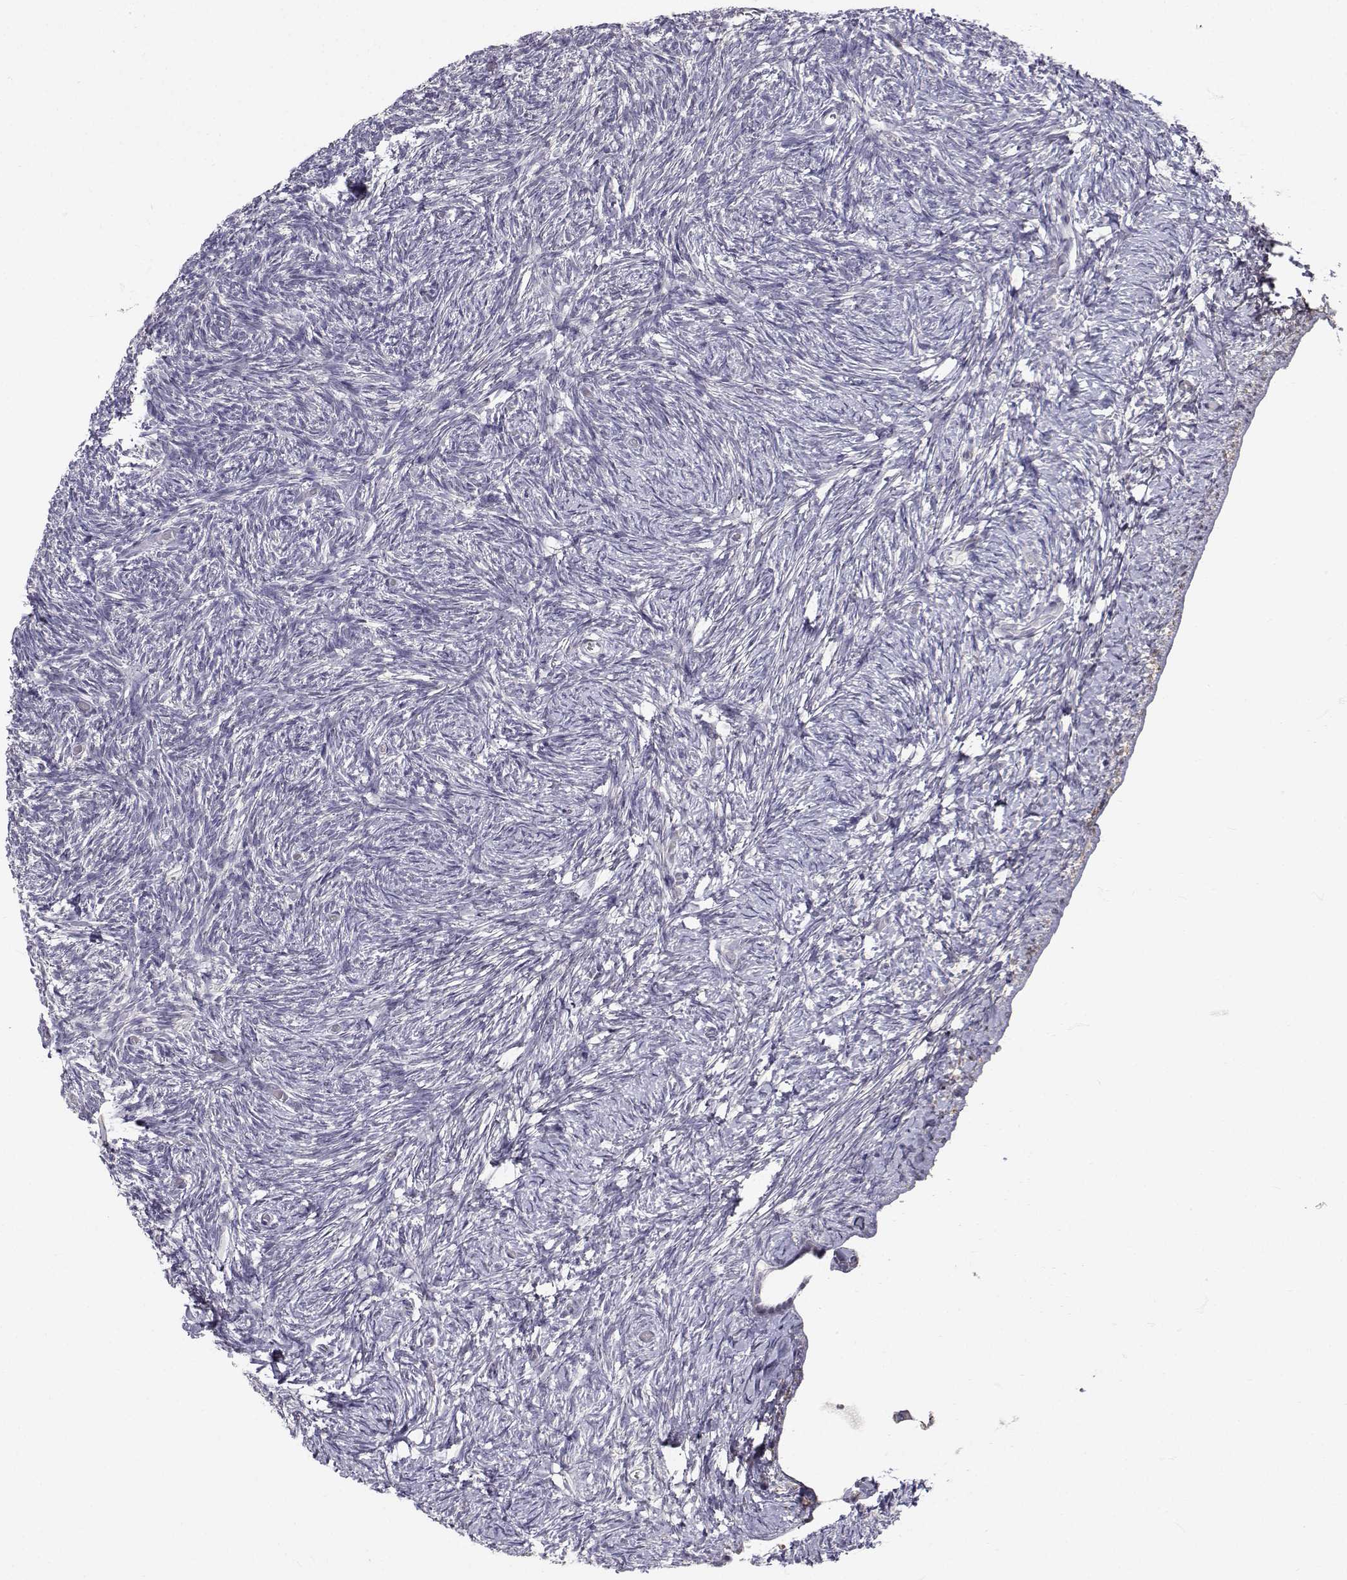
{"staining": {"intensity": "negative", "quantity": "none", "location": "none"}, "tissue": "ovary", "cell_type": "Follicle cells", "image_type": "normal", "snomed": [{"axis": "morphology", "description": "Normal tissue, NOS"}, {"axis": "topography", "description": "Ovary"}], "caption": "An image of human ovary is negative for staining in follicle cells. Brightfield microscopy of immunohistochemistry stained with DAB (3,3'-diaminobenzidine) (brown) and hematoxylin (blue), captured at high magnification.", "gene": "SLC6A3", "patient": {"sex": "female", "age": 39}}